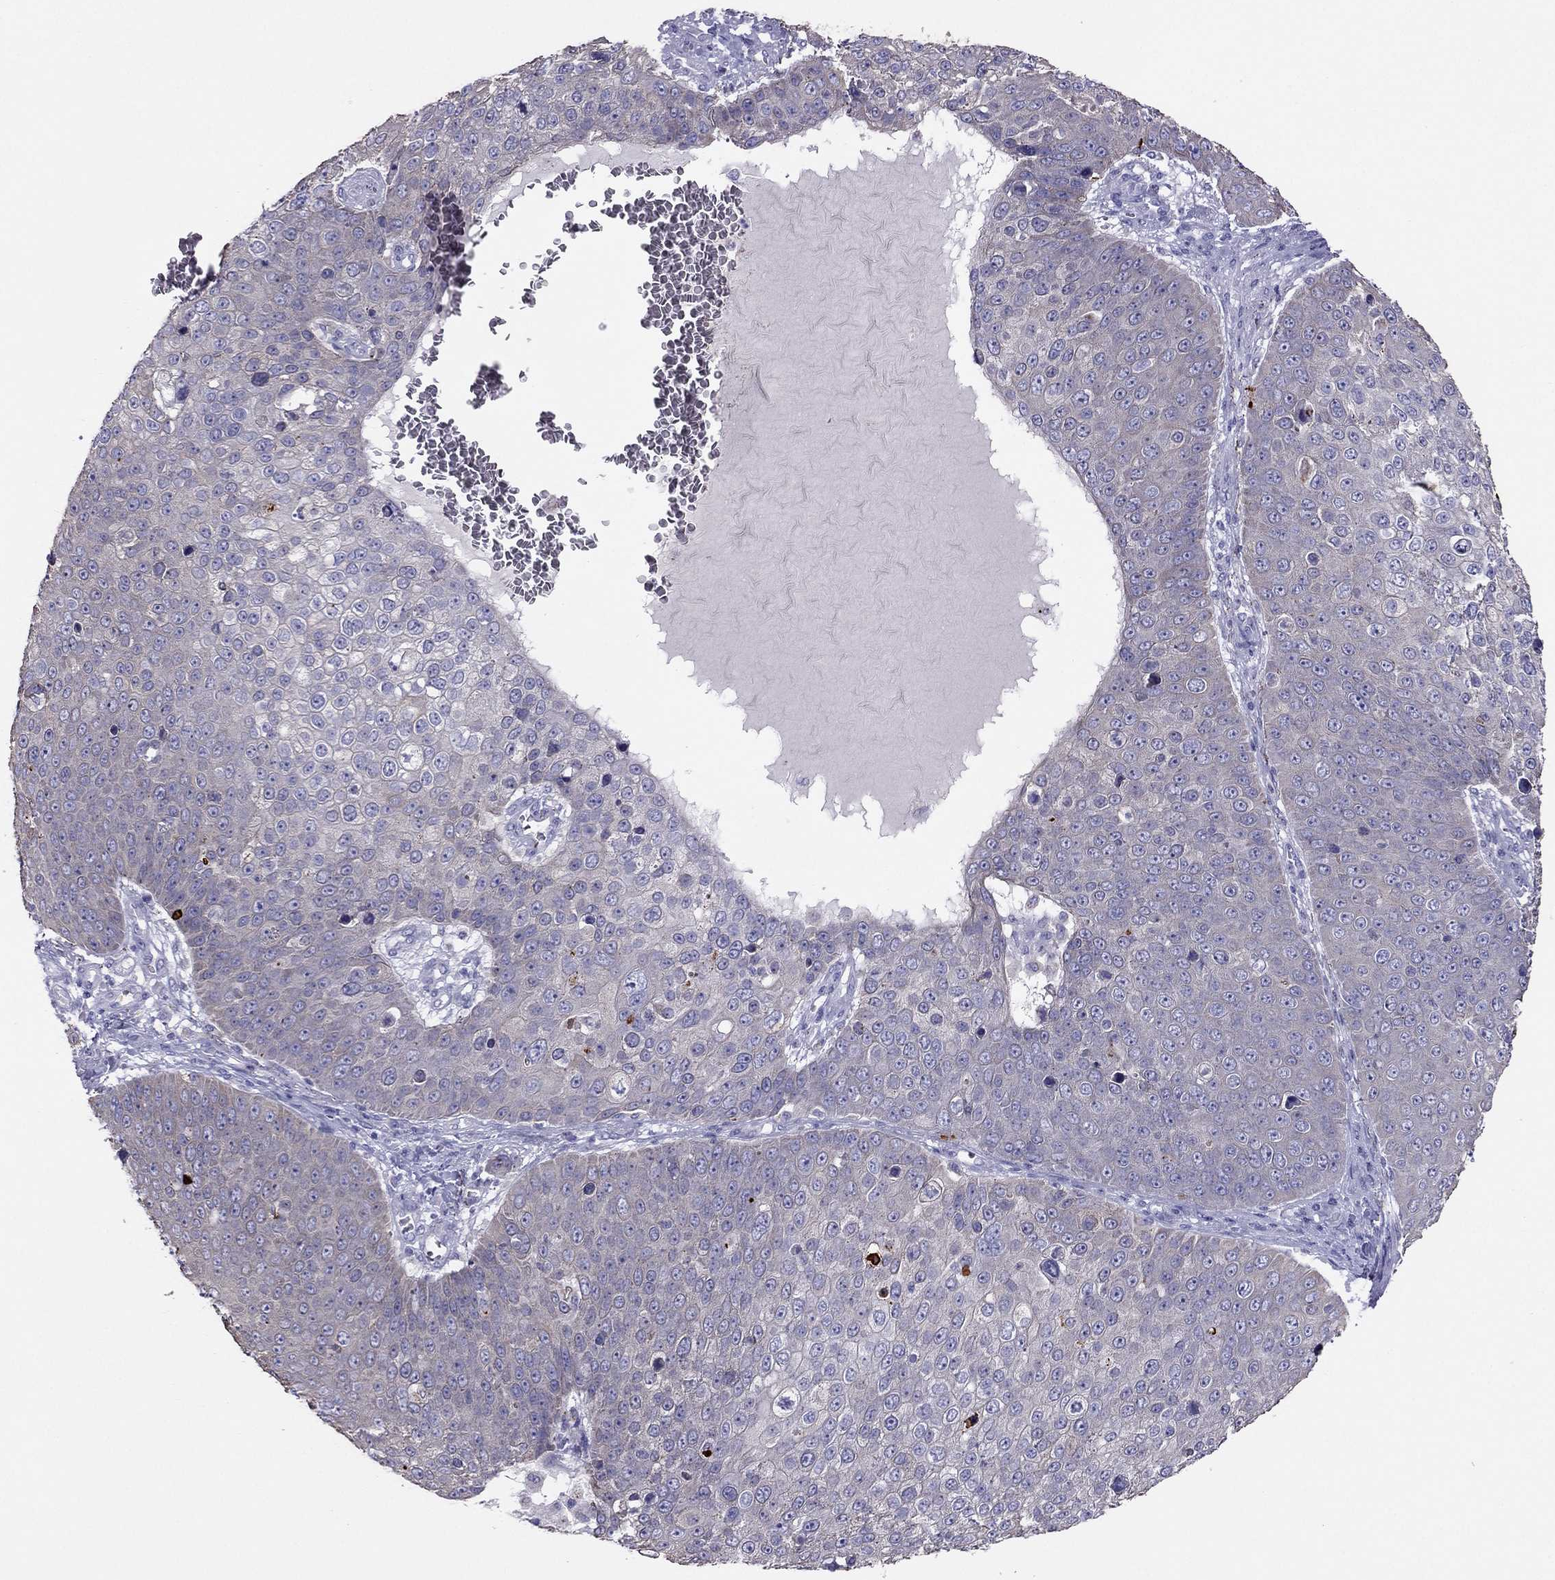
{"staining": {"intensity": "negative", "quantity": "none", "location": "none"}, "tissue": "skin cancer", "cell_type": "Tumor cells", "image_type": "cancer", "snomed": [{"axis": "morphology", "description": "Squamous cell carcinoma, NOS"}, {"axis": "topography", "description": "Skin"}], "caption": "High magnification brightfield microscopy of skin cancer stained with DAB (brown) and counterstained with hematoxylin (blue): tumor cells show no significant positivity. (DAB immunohistochemistry (IHC), high magnification).", "gene": "MAEL", "patient": {"sex": "male", "age": 71}}